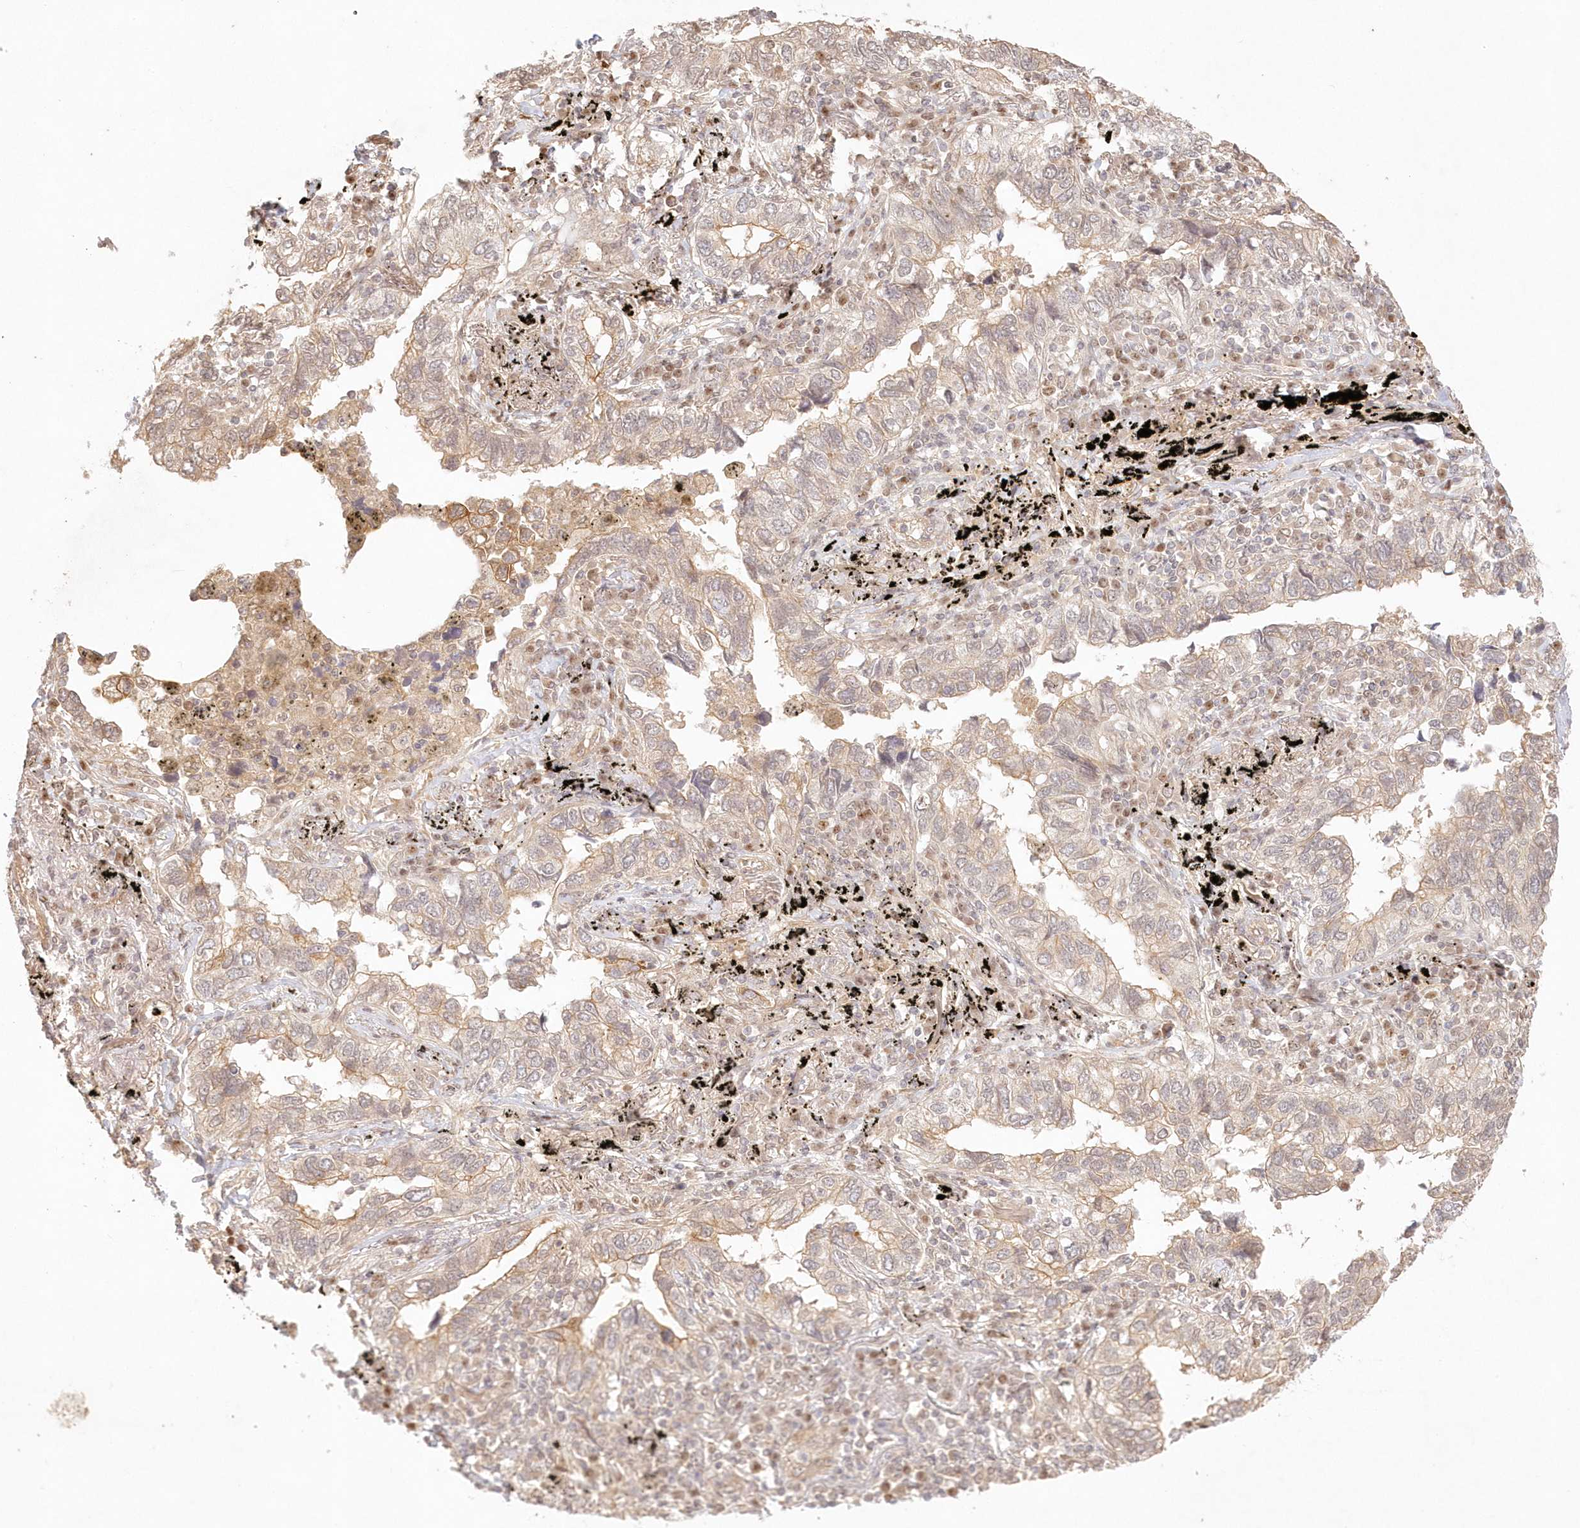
{"staining": {"intensity": "weak", "quantity": ">75%", "location": "cytoplasmic/membranous"}, "tissue": "lung cancer", "cell_type": "Tumor cells", "image_type": "cancer", "snomed": [{"axis": "morphology", "description": "Adenocarcinoma, NOS"}, {"axis": "topography", "description": "Lung"}], "caption": "A photomicrograph showing weak cytoplasmic/membranous expression in approximately >75% of tumor cells in lung adenocarcinoma, as visualized by brown immunohistochemical staining.", "gene": "KIAA0232", "patient": {"sex": "male", "age": 65}}